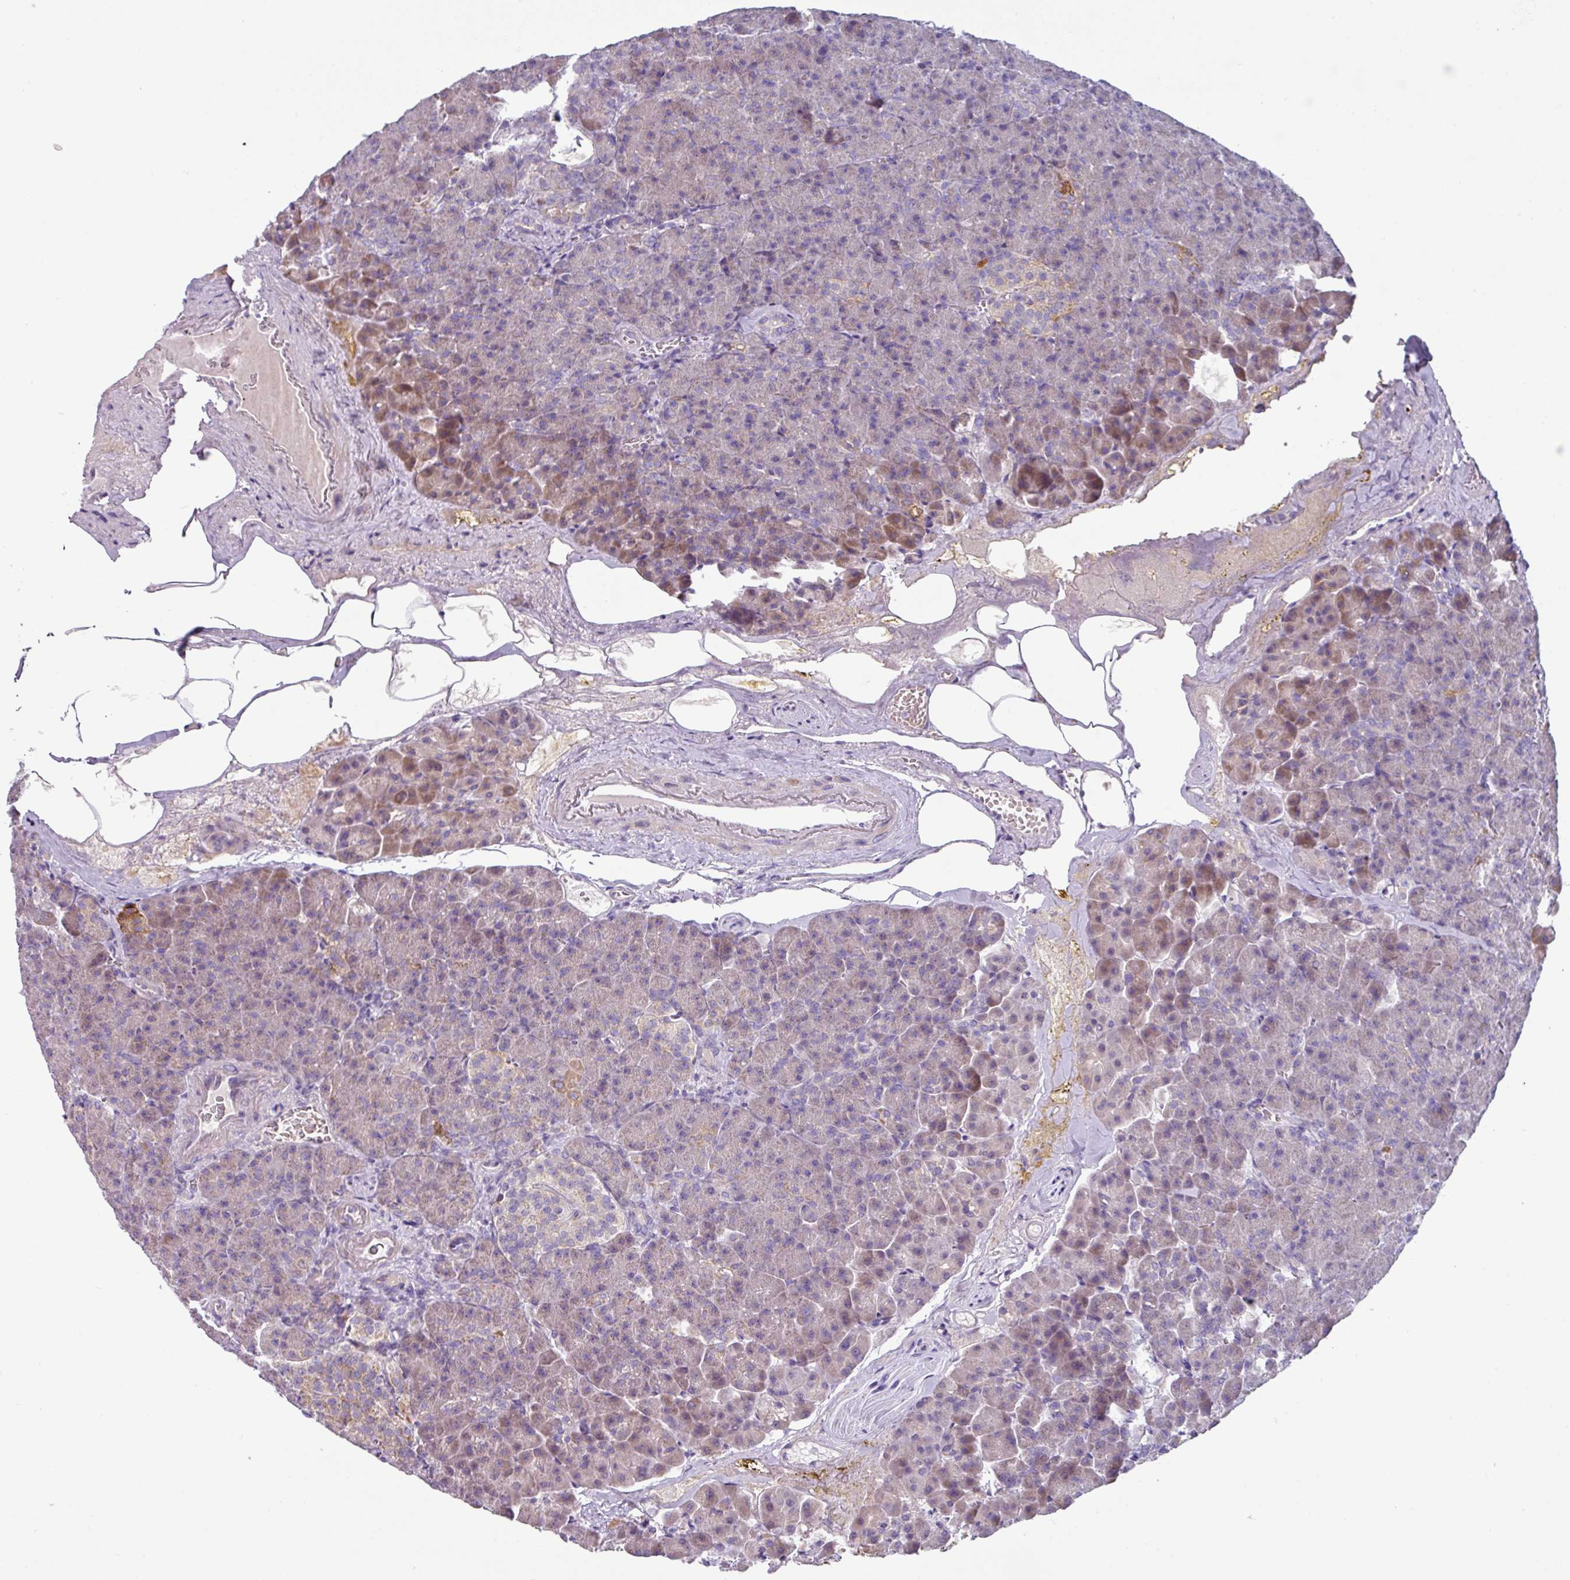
{"staining": {"intensity": "moderate", "quantity": "<25%", "location": "cytoplasmic/membranous"}, "tissue": "pancreas", "cell_type": "Exocrine glandular cells", "image_type": "normal", "snomed": [{"axis": "morphology", "description": "Normal tissue, NOS"}, {"axis": "topography", "description": "Pancreas"}], "caption": "High-magnification brightfield microscopy of benign pancreas stained with DAB (brown) and counterstained with hematoxylin (blue). exocrine glandular cells exhibit moderate cytoplasmic/membranous positivity is appreciated in about<25% of cells. The staining was performed using DAB (3,3'-diaminobenzidine), with brown indicating positive protein expression. Nuclei are stained blue with hematoxylin.", "gene": "RGS16", "patient": {"sex": "female", "age": 74}}